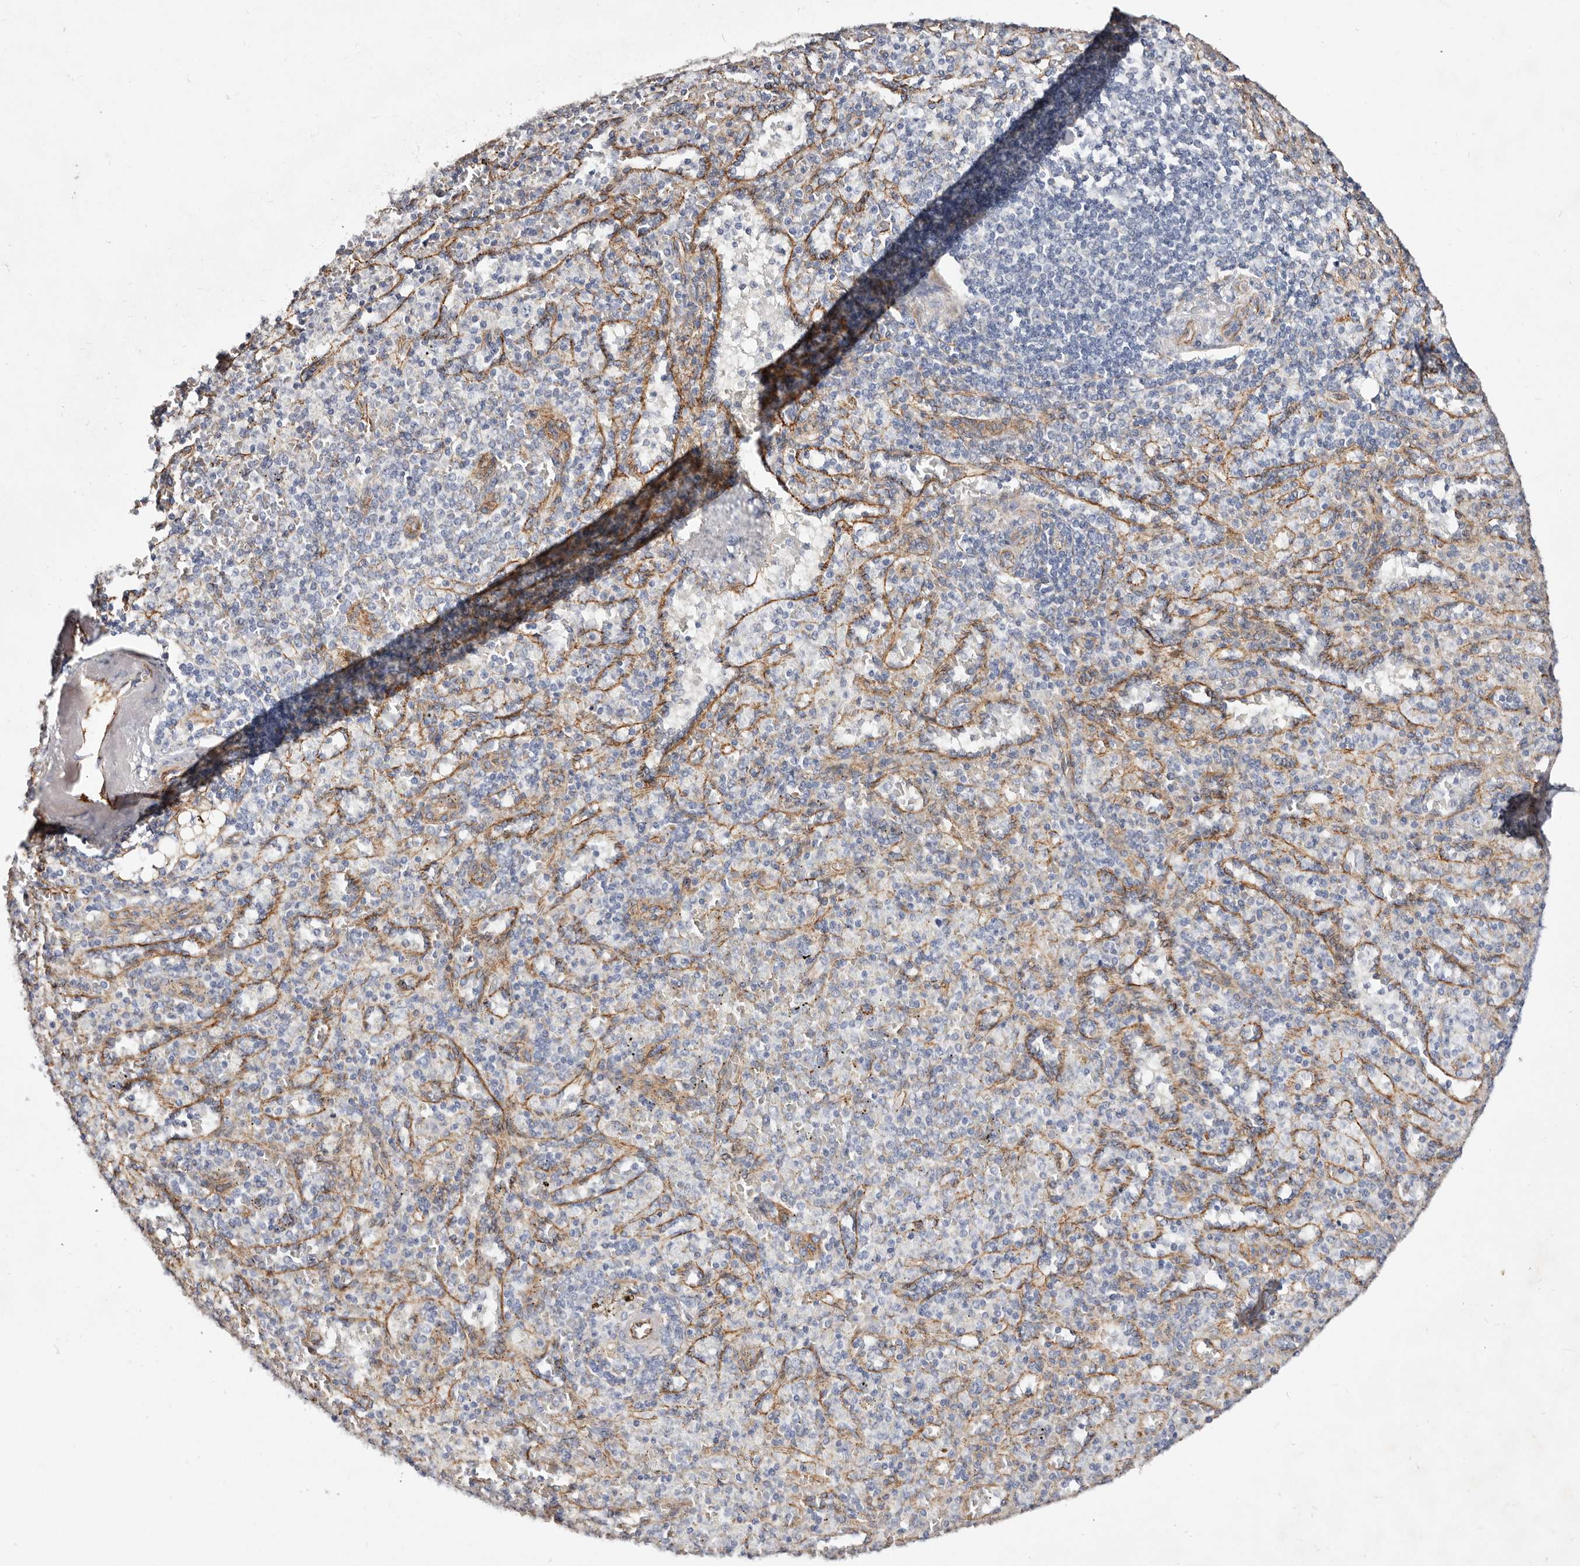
{"staining": {"intensity": "negative", "quantity": "none", "location": "none"}, "tissue": "spleen", "cell_type": "Cells in red pulp", "image_type": "normal", "snomed": [{"axis": "morphology", "description": "Normal tissue, NOS"}, {"axis": "topography", "description": "Spleen"}], "caption": "Immunohistochemical staining of normal human spleen exhibits no significant expression in cells in red pulp. Brightfield microscopy of immunohistochemistry stained with DAB (3,3'-diaminobenzidine) (brown) and hematoxylin (blue), captured at high magnification.", "gene": "CTNNB1", "patient": {"sex": "female", "age": 74}}